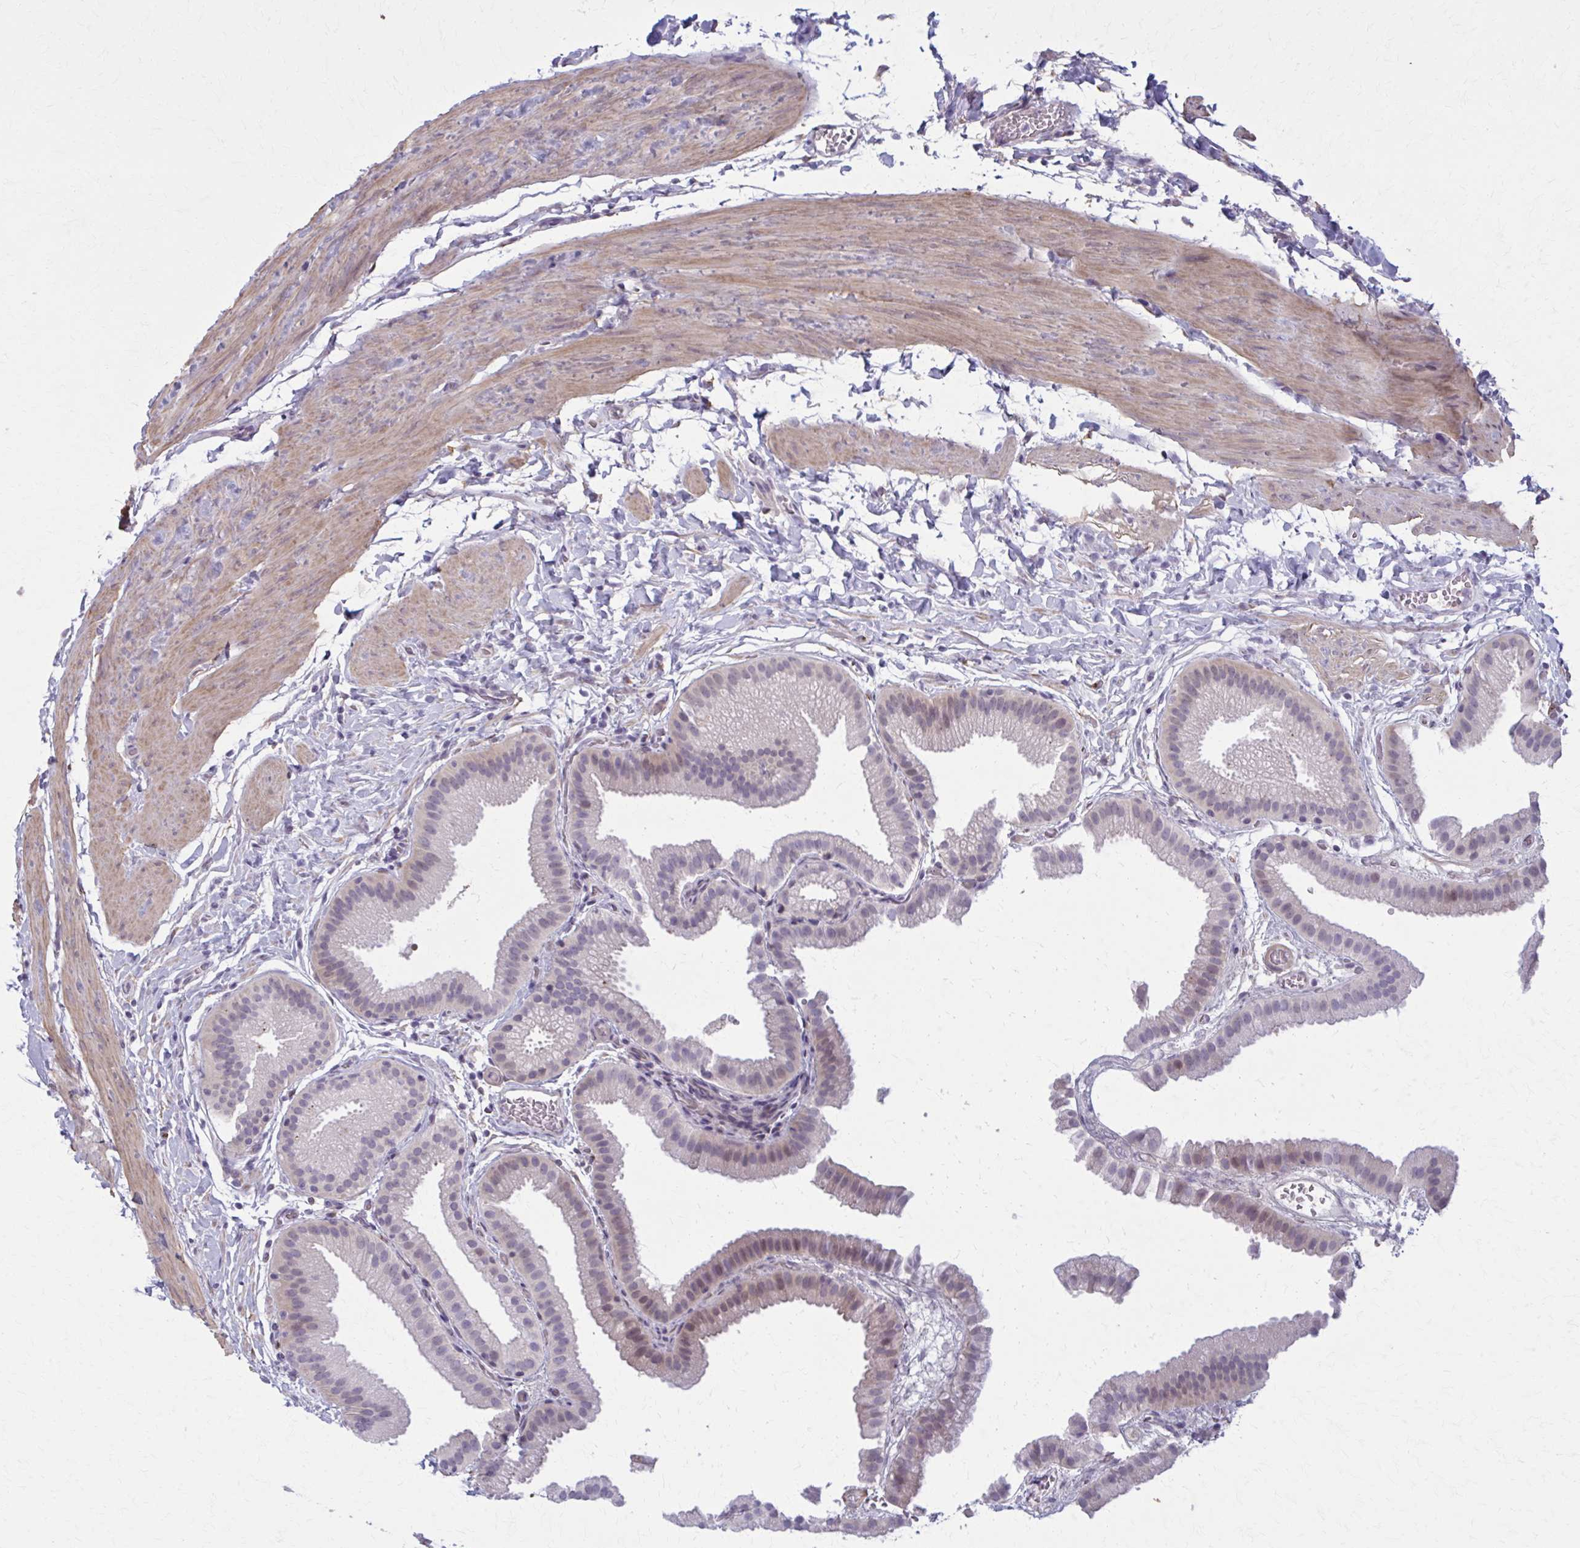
{"staining": {"intensity": "weak", "quantity": "<25%", "location": "nuclear"}, "tissue": "gallbladder", "cell_type": "Glandular cells", "image_type": "normal", "snomed": [{"axis": "morphology", "description": "Normal tissue, NOS"}, {"axis": "topography", "description": "Gallbladder"}], "caption": "A high-resolution photomicrograph shows IHC staining of normal gallbladder, which exhibits no significant staining in glandular cells. (DAB (3,3'-diaminobenzidine) immunohistochemistry (IHC) with hematoxylin counter stain).", "gene": "NUMBL", "patient": {"sex": "female", "age": 63}}